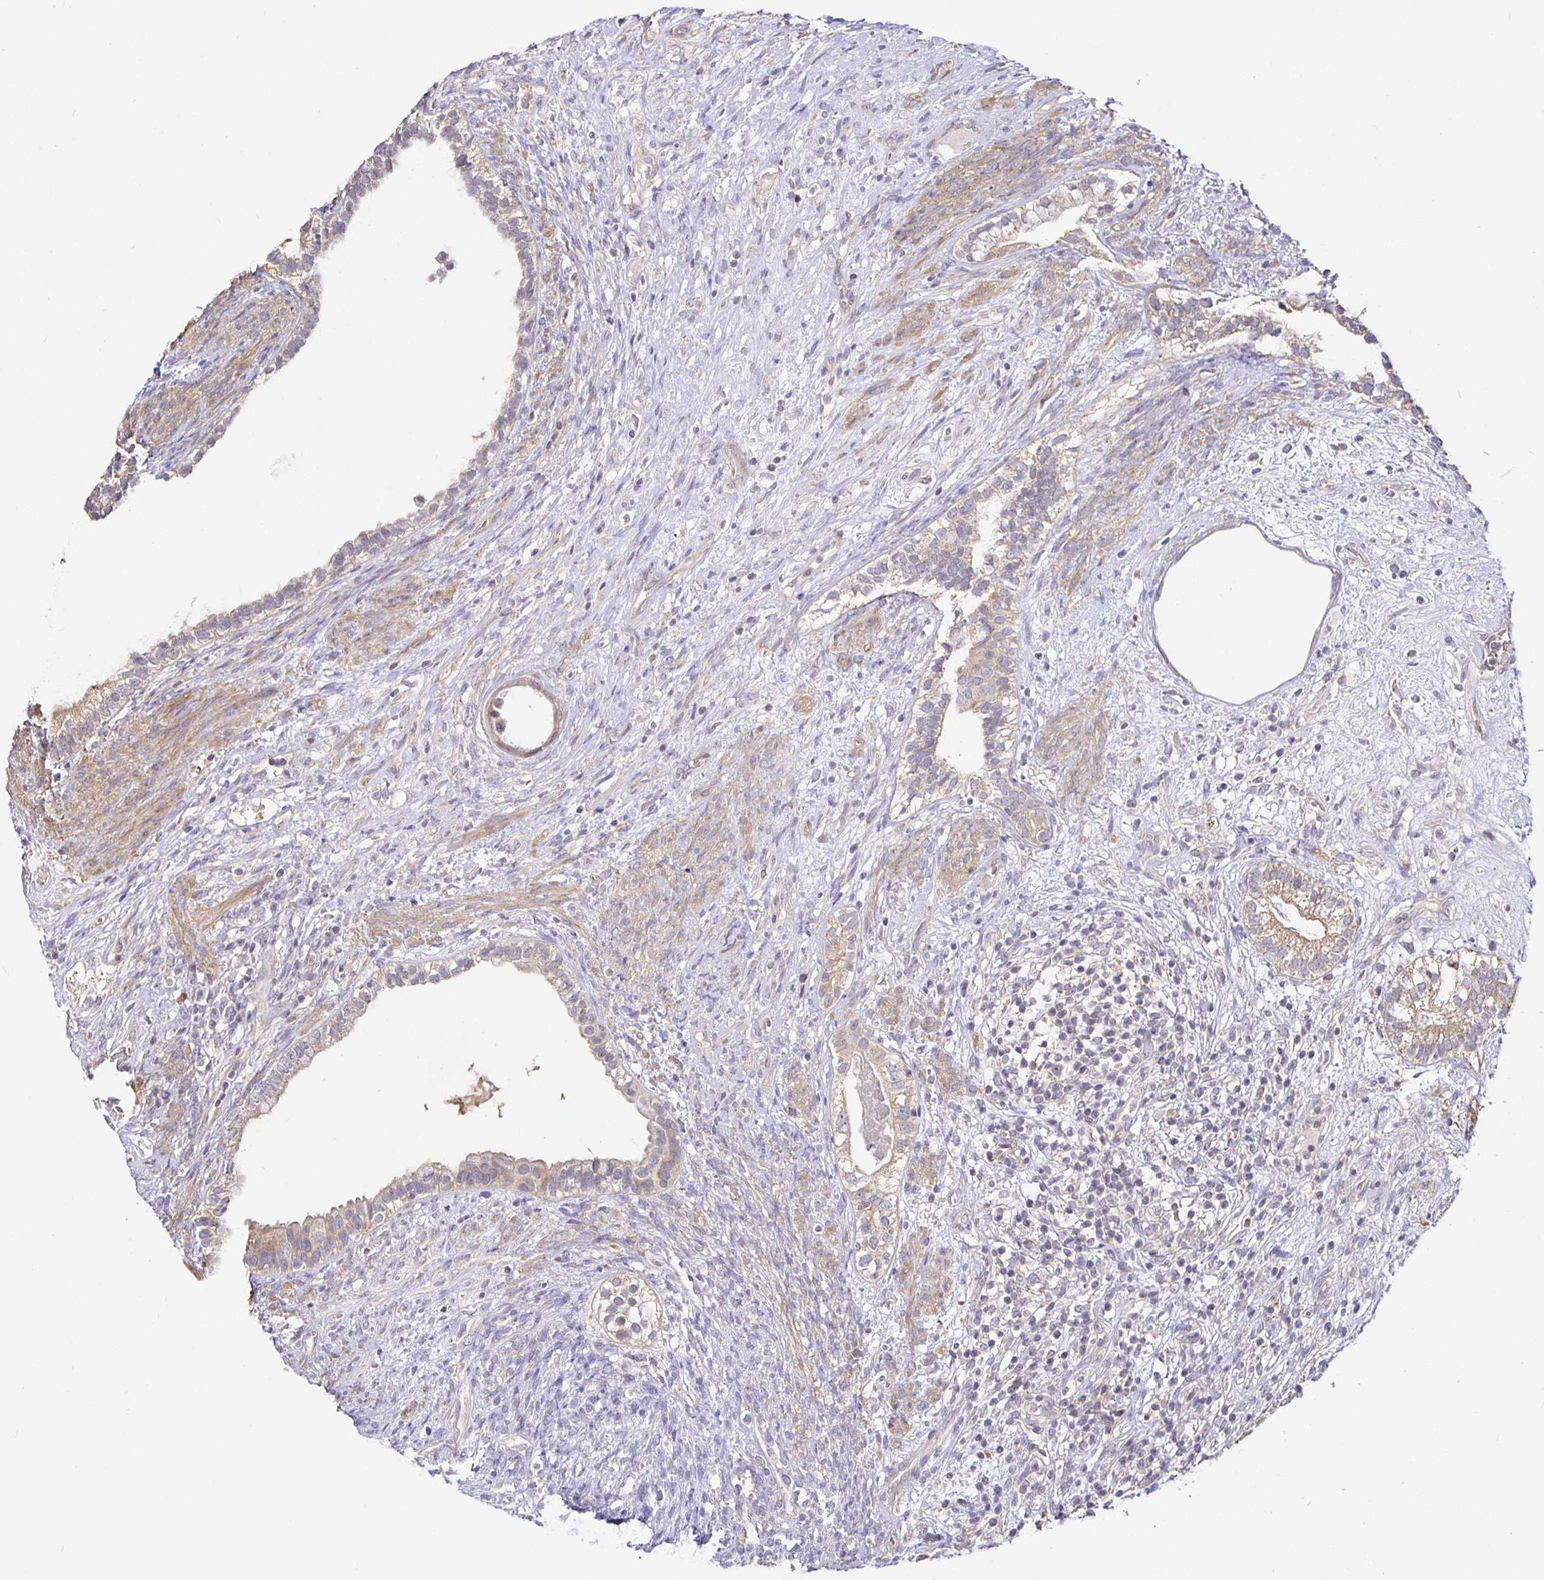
{"staining": {"intensity": "moderate", "quantity": "25%-75%", "location": "cytoplasmic/membranous"}, "tissue": "testis cancer", "cell_type": "Tumor cells", "image_type": "cancer", "snomed": [{"axis": "morphology", "description": "Seminoma, NOS"}, {"axis": "morphology", "description": "Carcinoma, Embryonal, NOS"}, {"axis": "topography", "description": "Testis"}], "caption": "Brown immunohistochemical staining in human seminoma (testis) reveals moderate cytoplasmic/membranous positivity in approximately 25%-75% of tumor cells.", "gene": "ZDHHC11", "patient": {"sex": "male", "age": 41}}